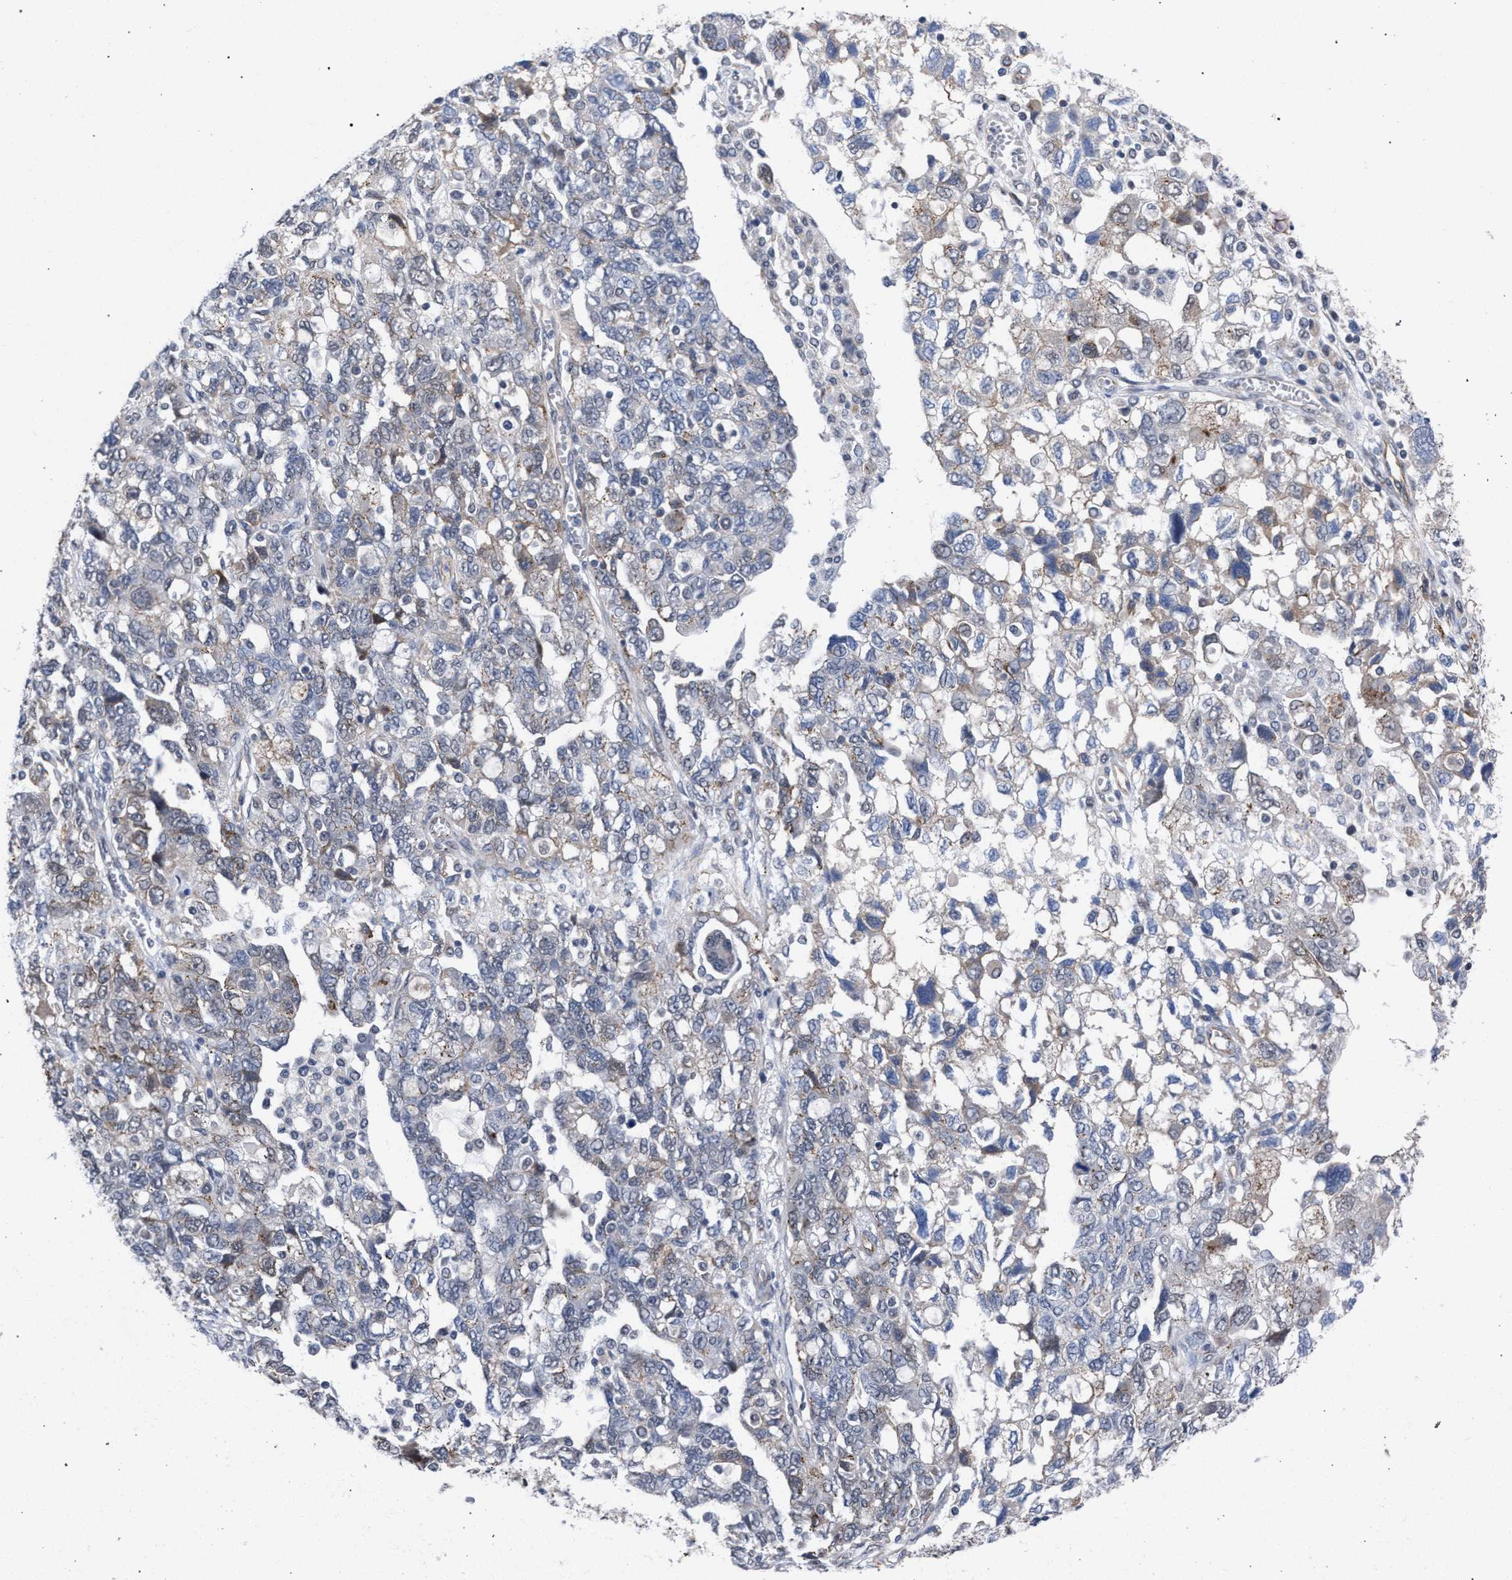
{"staining": {"intensity": "moderate", "quantity": "<25%", "location": "cytoplasmic/membranous"}, "tissue": "ovarian cancer", "cell_type": "Tumor cells", "image_type": "cancer", "snomed": [{"axis": "morphology", "description": "Carcinoma, NOS"}, {"axis": "morphology", "description": "Cystadenocarcinoma, serous, NOS"}, {"axis": "topography", "description": "Ovary"}], "caption": "A high-resolution micrograph shows immunohistochemistry staining of carcinoma (ovarian), which shows moderate cytoplasmic/membranous positivity in about <25% of tumor cells.", "gene": "GOLGA2", "patient": {"sex": "female", "age": 69}}